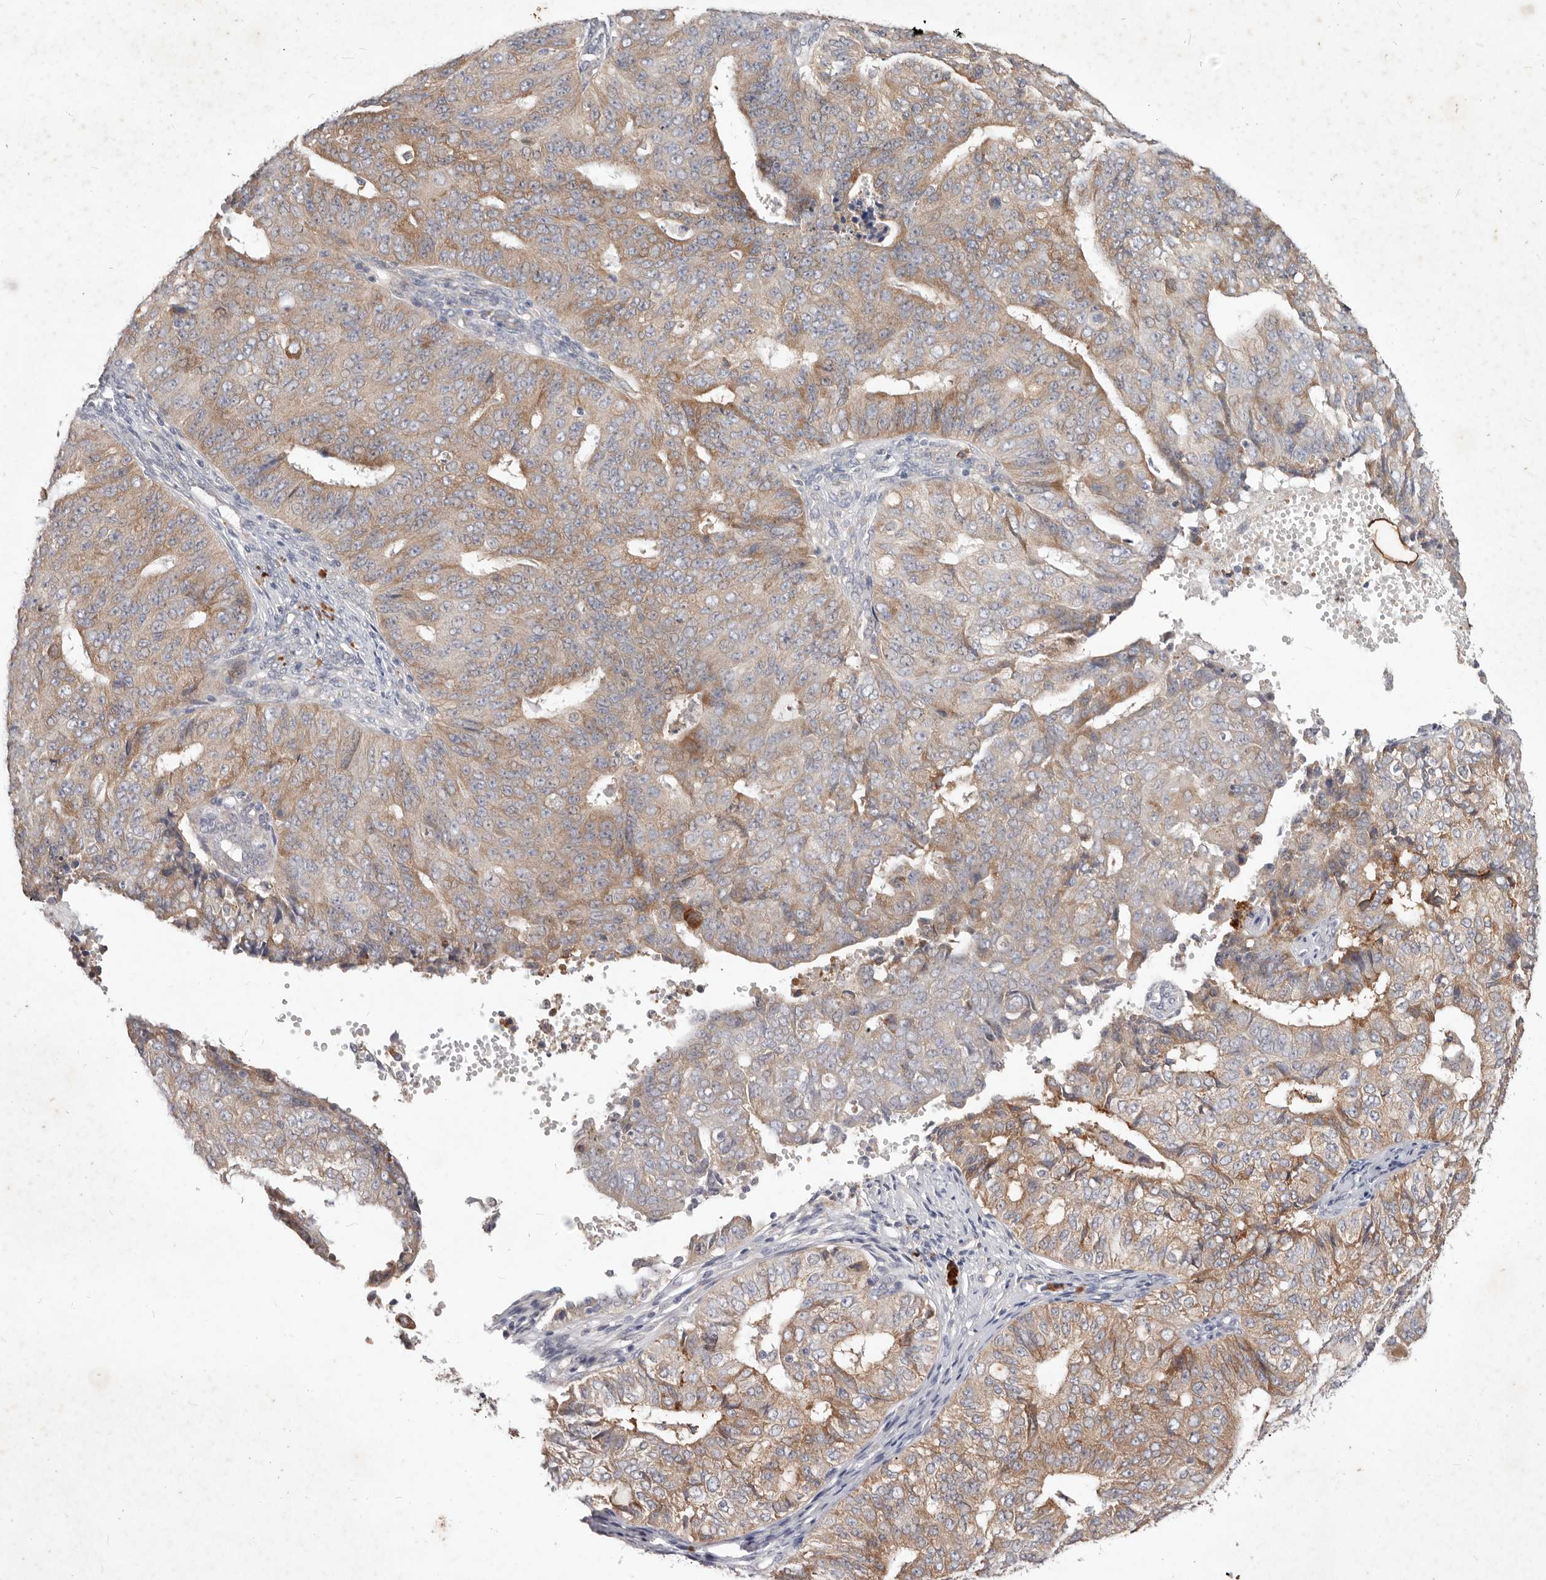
{"staining": {"intensity": "moderate", "quantity": ">75%", "location": "cytoplasmic/membranous"}, "tissue": "endometrial cancer", "cell_type": "Tumor cells", "image_type": "cancer", "snomed": [{"axis": "morphology", "description": "Adenocarcinoma, NOS"}, {"axis": "topography", "description": "Endometrium"}], "caption": "Protein expression analysis of human endometrial cancer (adenocarcinoma) reveals moderate cytoplasmic/membranous positivity in approximately >75% of tumor cells.", "gene": "WDR77", "patient": {"sex": "female", "age": 32}}